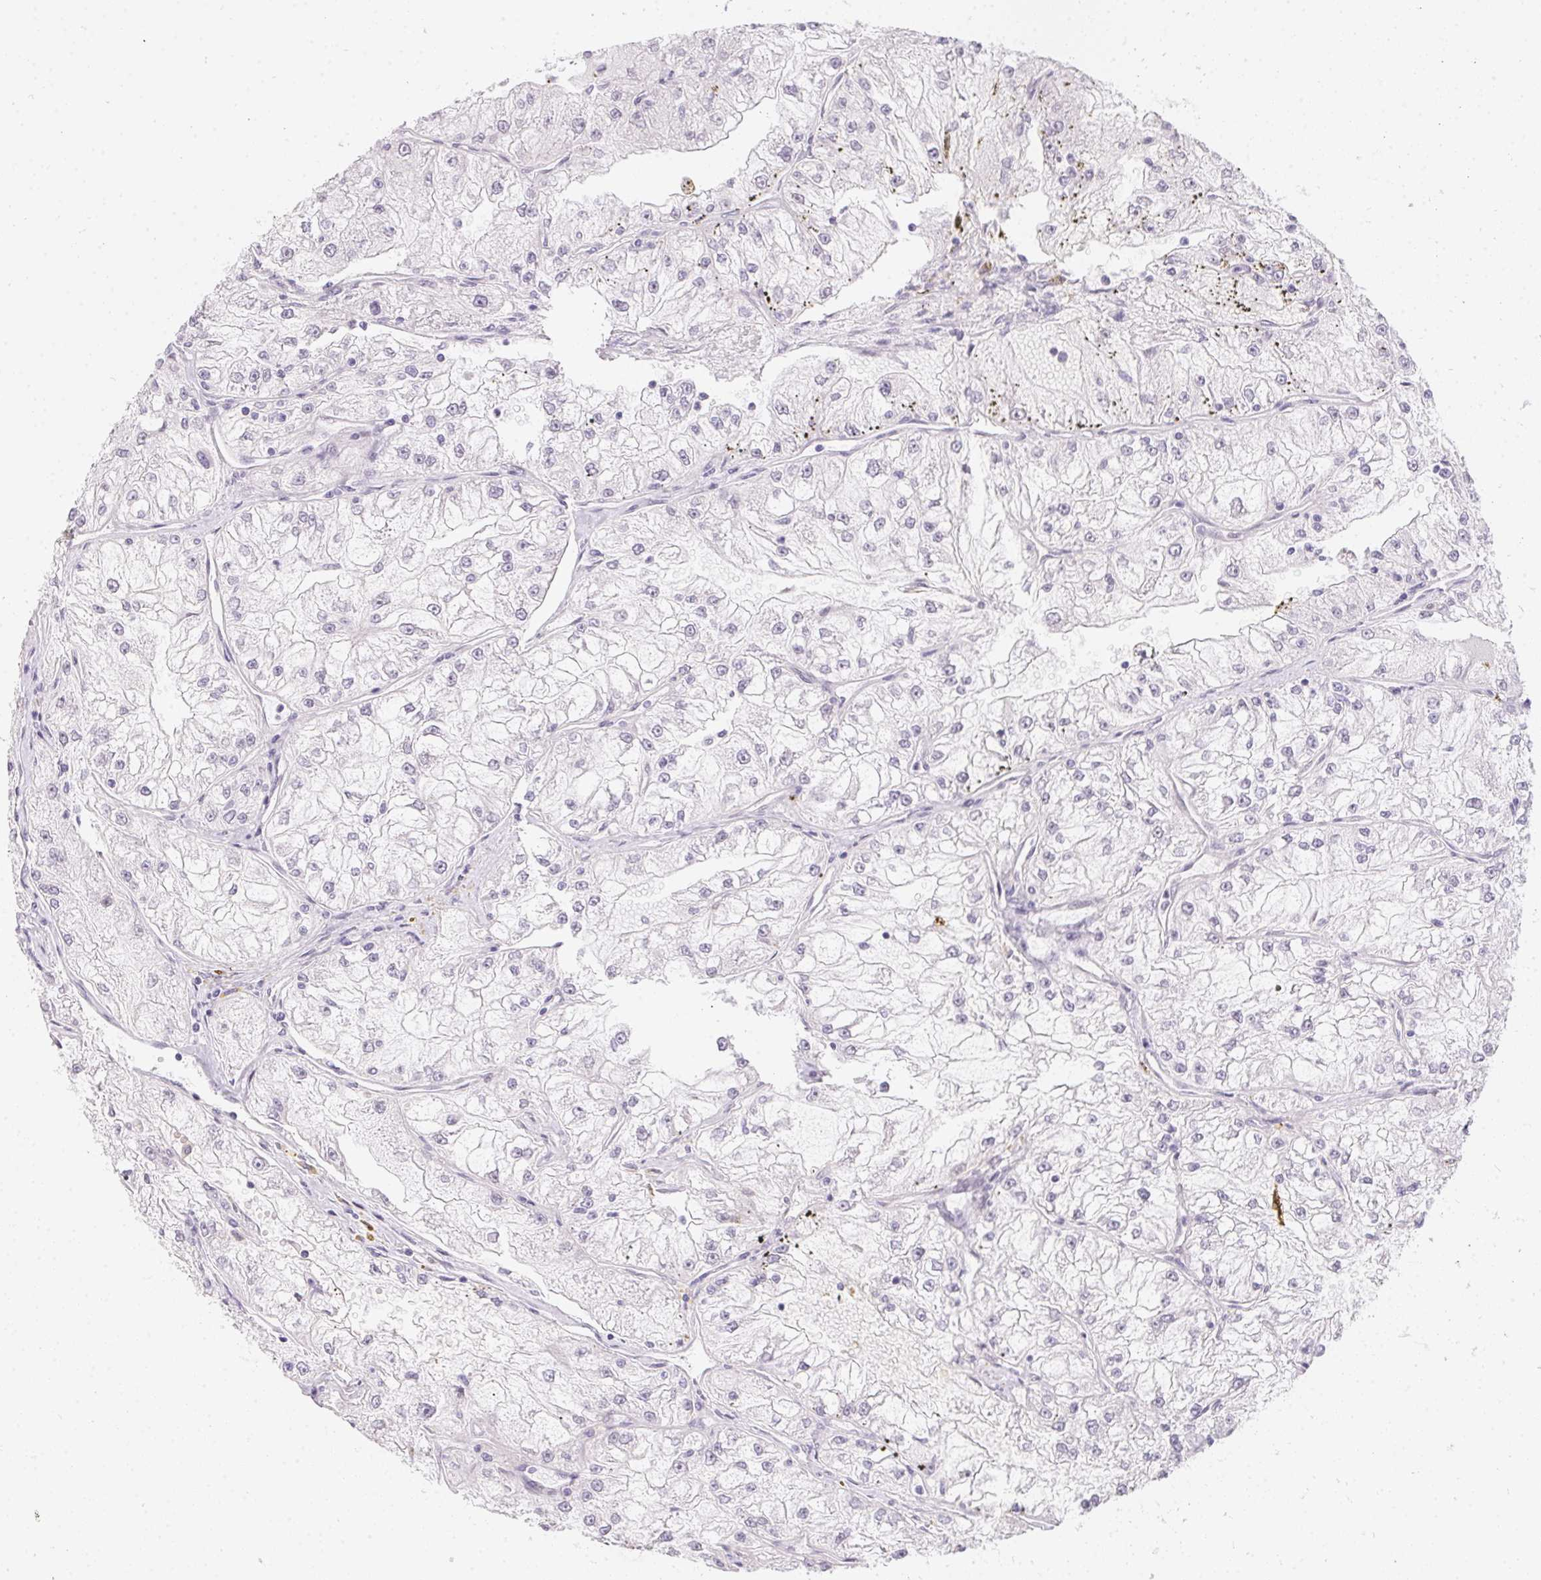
{"staining": {"intensity": "negative", "quantity": "none", "location": "none"}, "tissue": "renal cancer", "cell_type": "Tumor cells", "image_type": "cancer", "snomed": [{"axis": "morphology", "description": "Adenocarcinoma, NOS"}, {"axis": "topography", "description": "Kidney"}], "caption": "Tumor cells are negative for protein expression in human renal cancer.", "gene": "MORC1", "patient": {"sex": "female", "age": 72}}